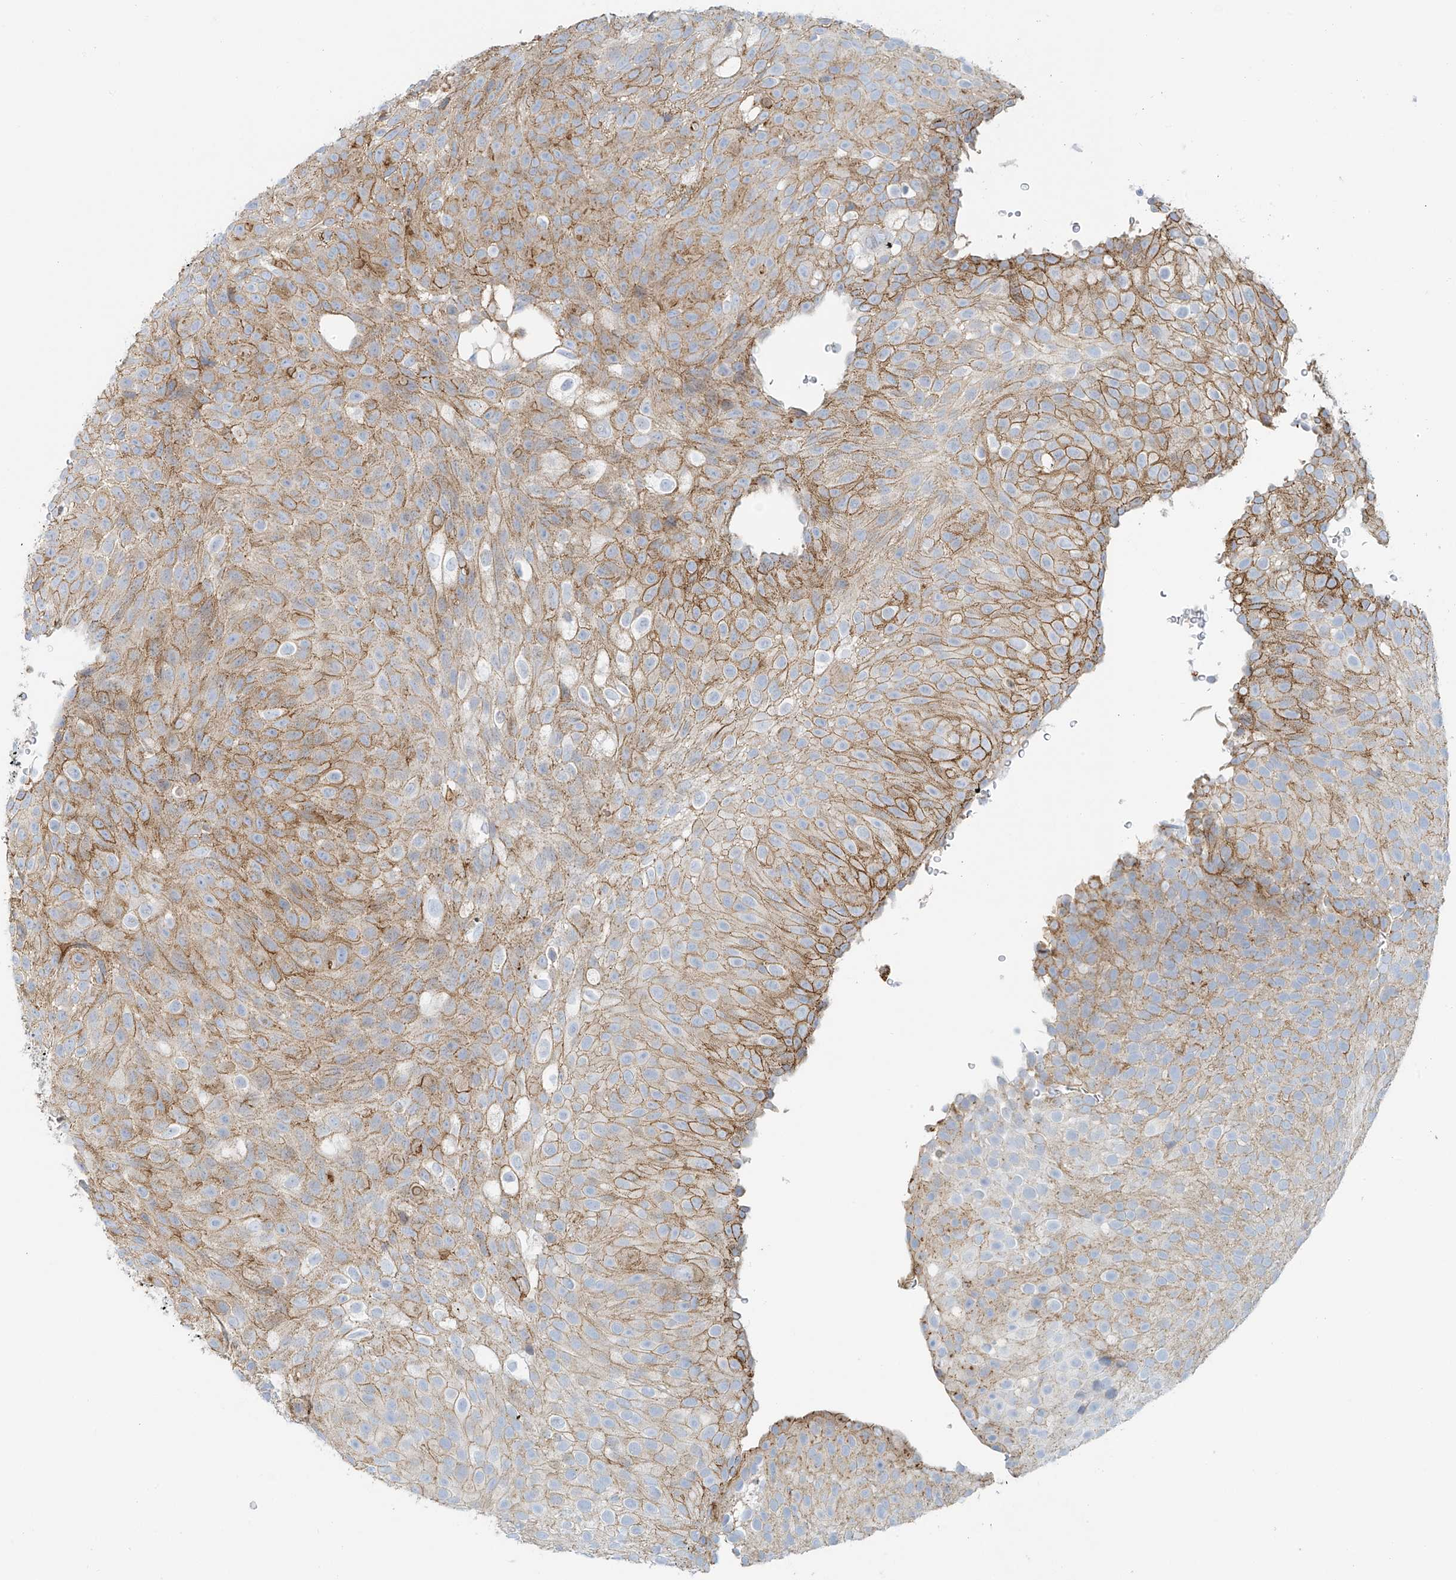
{"staining": {"intensity": "moderate", "quantity": ">75%", "location": "cytoplasmic/membranous"}, "tissue": "urothelial cancer", "cell_type": "Tumor cells", "image_type": "cancer", "snomed": [{"axis": "morphology", "description": "Urothelial carcinoma, Low grade"}, {"axis": "topography", "description": "Urinary bladder"}], "caption": "Urothelial cancer stained with immunohistochemistry (IHC) demonstrates moderate cytoplasmic/membranous positivity in approximately >75% of tumor cells.", "gene": "VAMP5", "patient": {"sex": "male", "age": 78}}